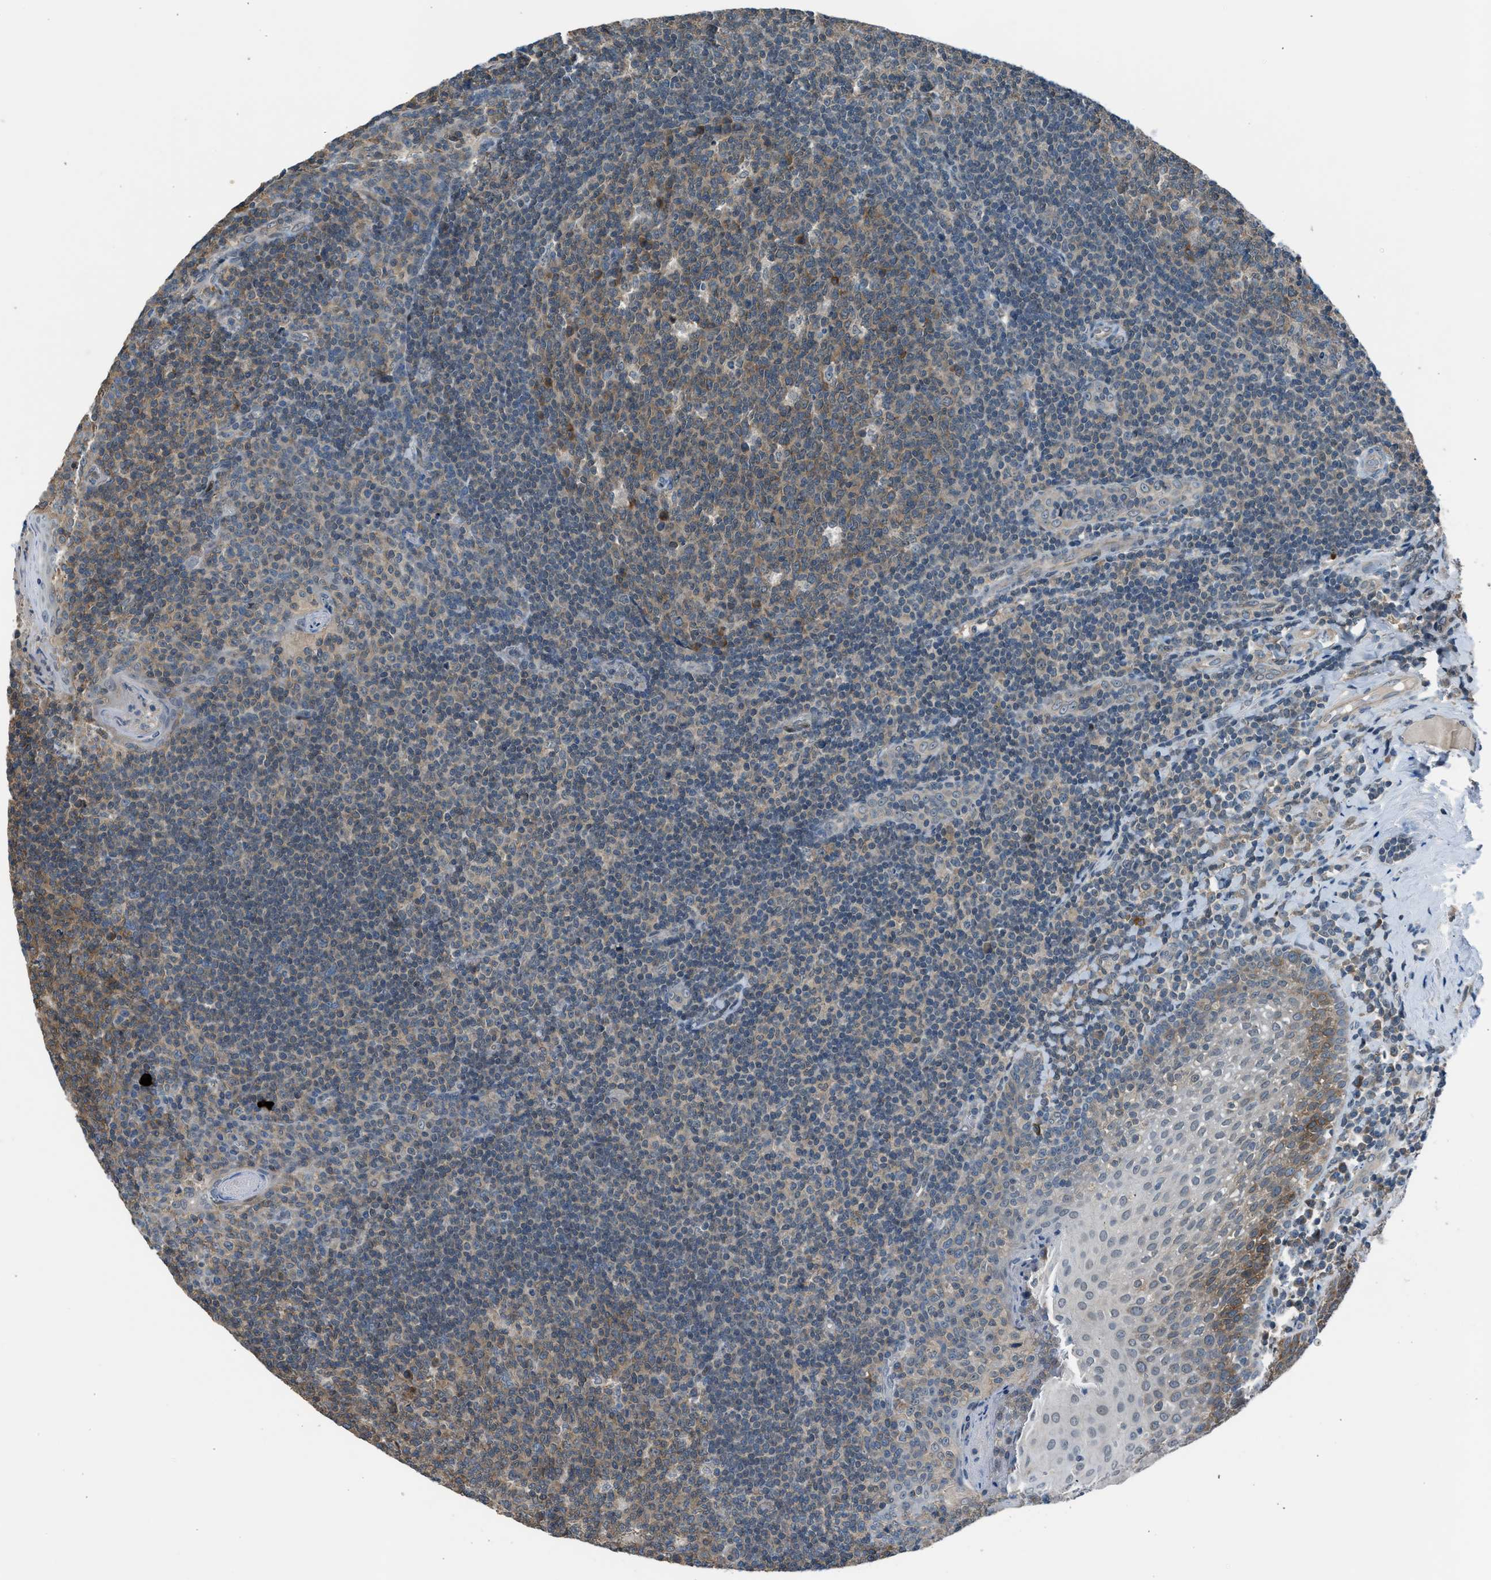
{"staining": {"intensity": "weak", "quantity": ">75%", "location": "cytoplasmic/membranous"}, "tissue": "tonsil", "cell_type": "Germinal center cells", "image_type": "normal", "snomed": [{"axis": "morphology", "description": "Normal tissue, NOS"}, {"axis": "topography", "description": "Tonsil"}], "caption": "Immunohistochemical staining of normal tonsil exhibits low levels of weak cytoplasmic/membranous staining in about >75% of germinal center cells. (DAB (3,3'-diaminobenzidine) = brown stain, brightfield microscopy at high magnification).", "gene": "LMLN", "patient": {"sex": "male", "age": 17}}